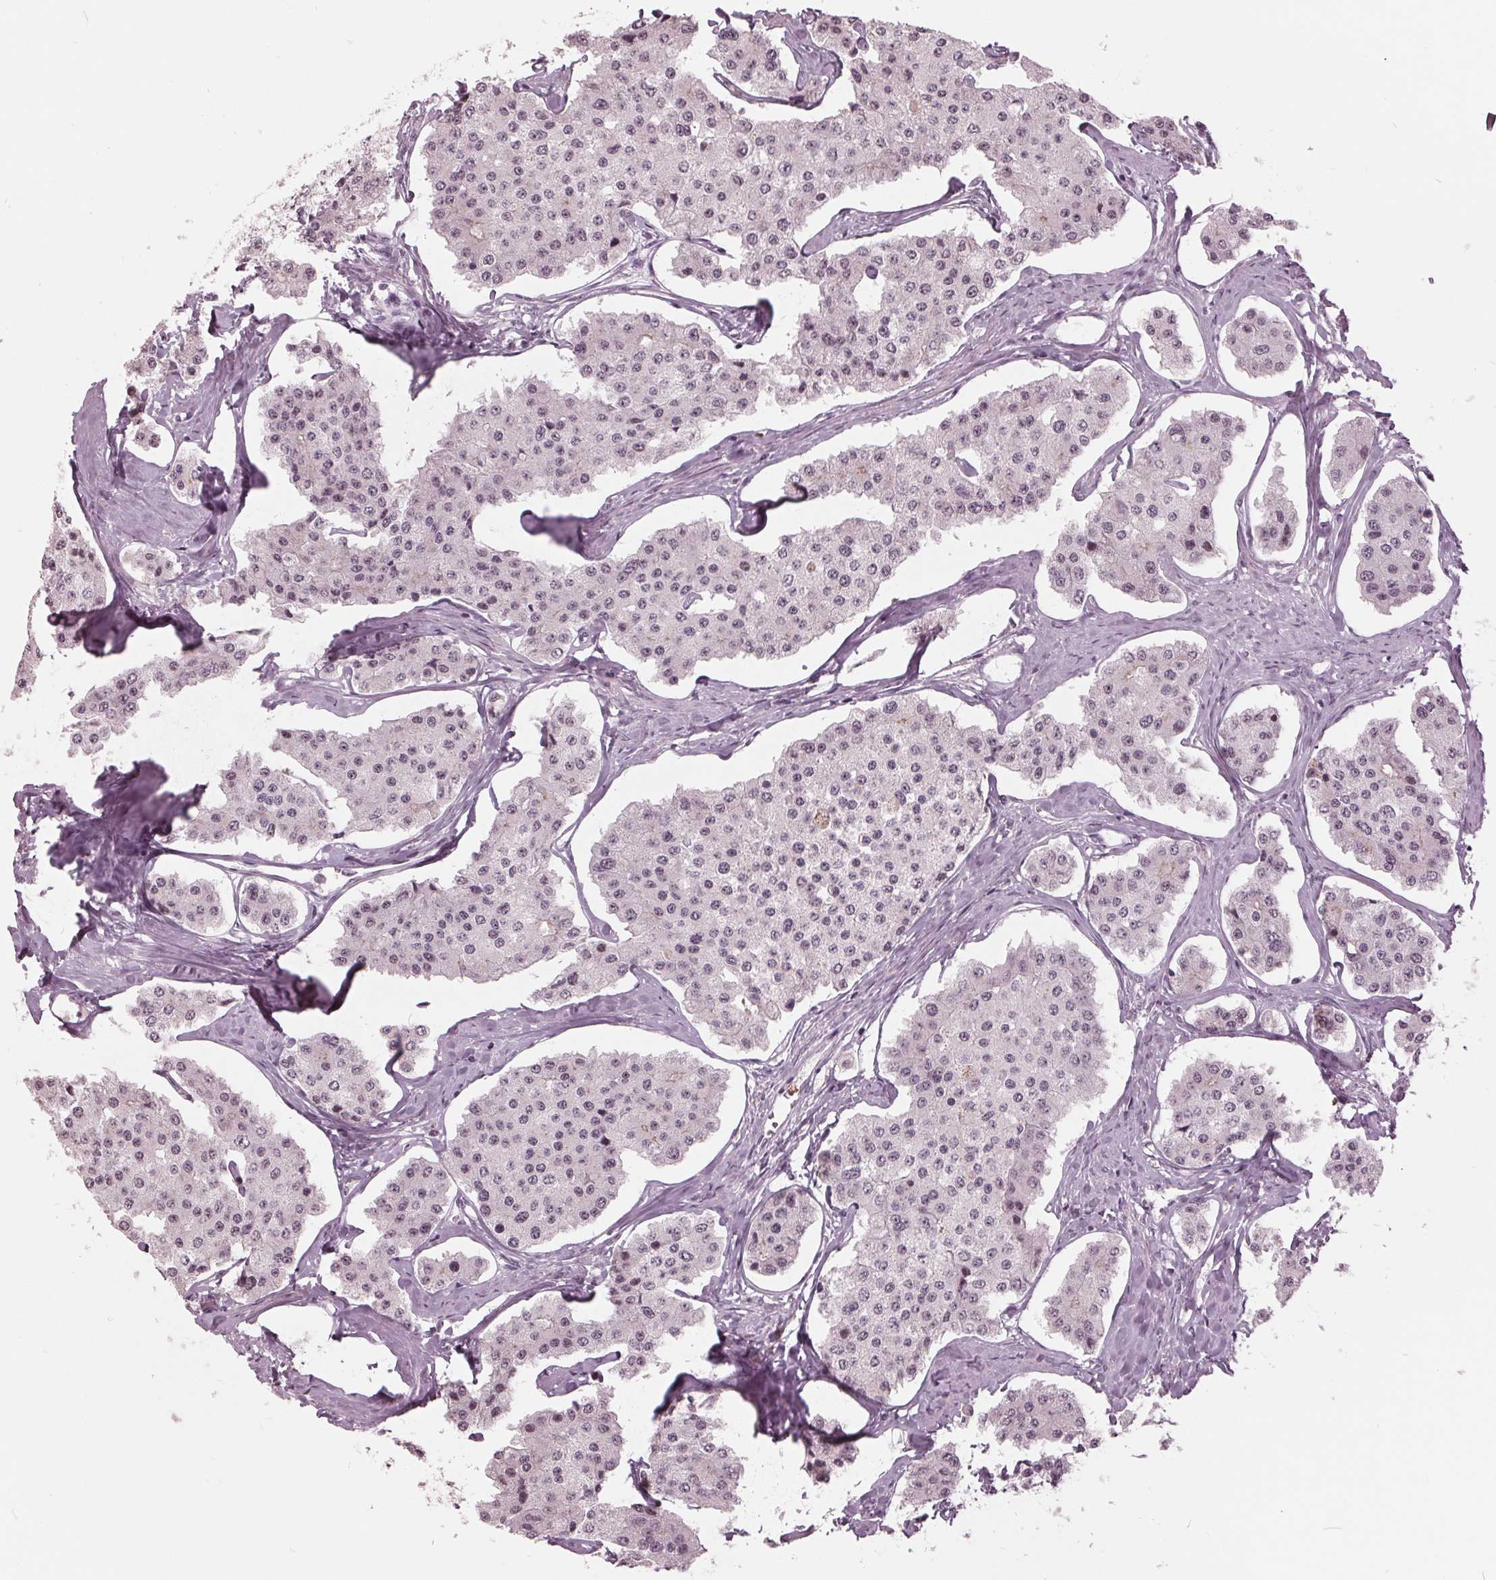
{"staining": {"intensity": "weak", "quantity": "25%-75%", "location": "nuclear"}, "tissue": "carcinoid", "cell_type": "Tumor cells", "image_type": "cancer", "snomed": [{"axis": "morphology", "description": "Carcinoid, malignant, NOS"}, {"axis": "topography", "description": "Small intestine"}], "caption": "An image of carcinoid (malignant) stained for a protein demonstrates weak nuclear brown staining in tumor cells.", "gene": "SLX4", "patient": {"sex": "female", "age": 65}}